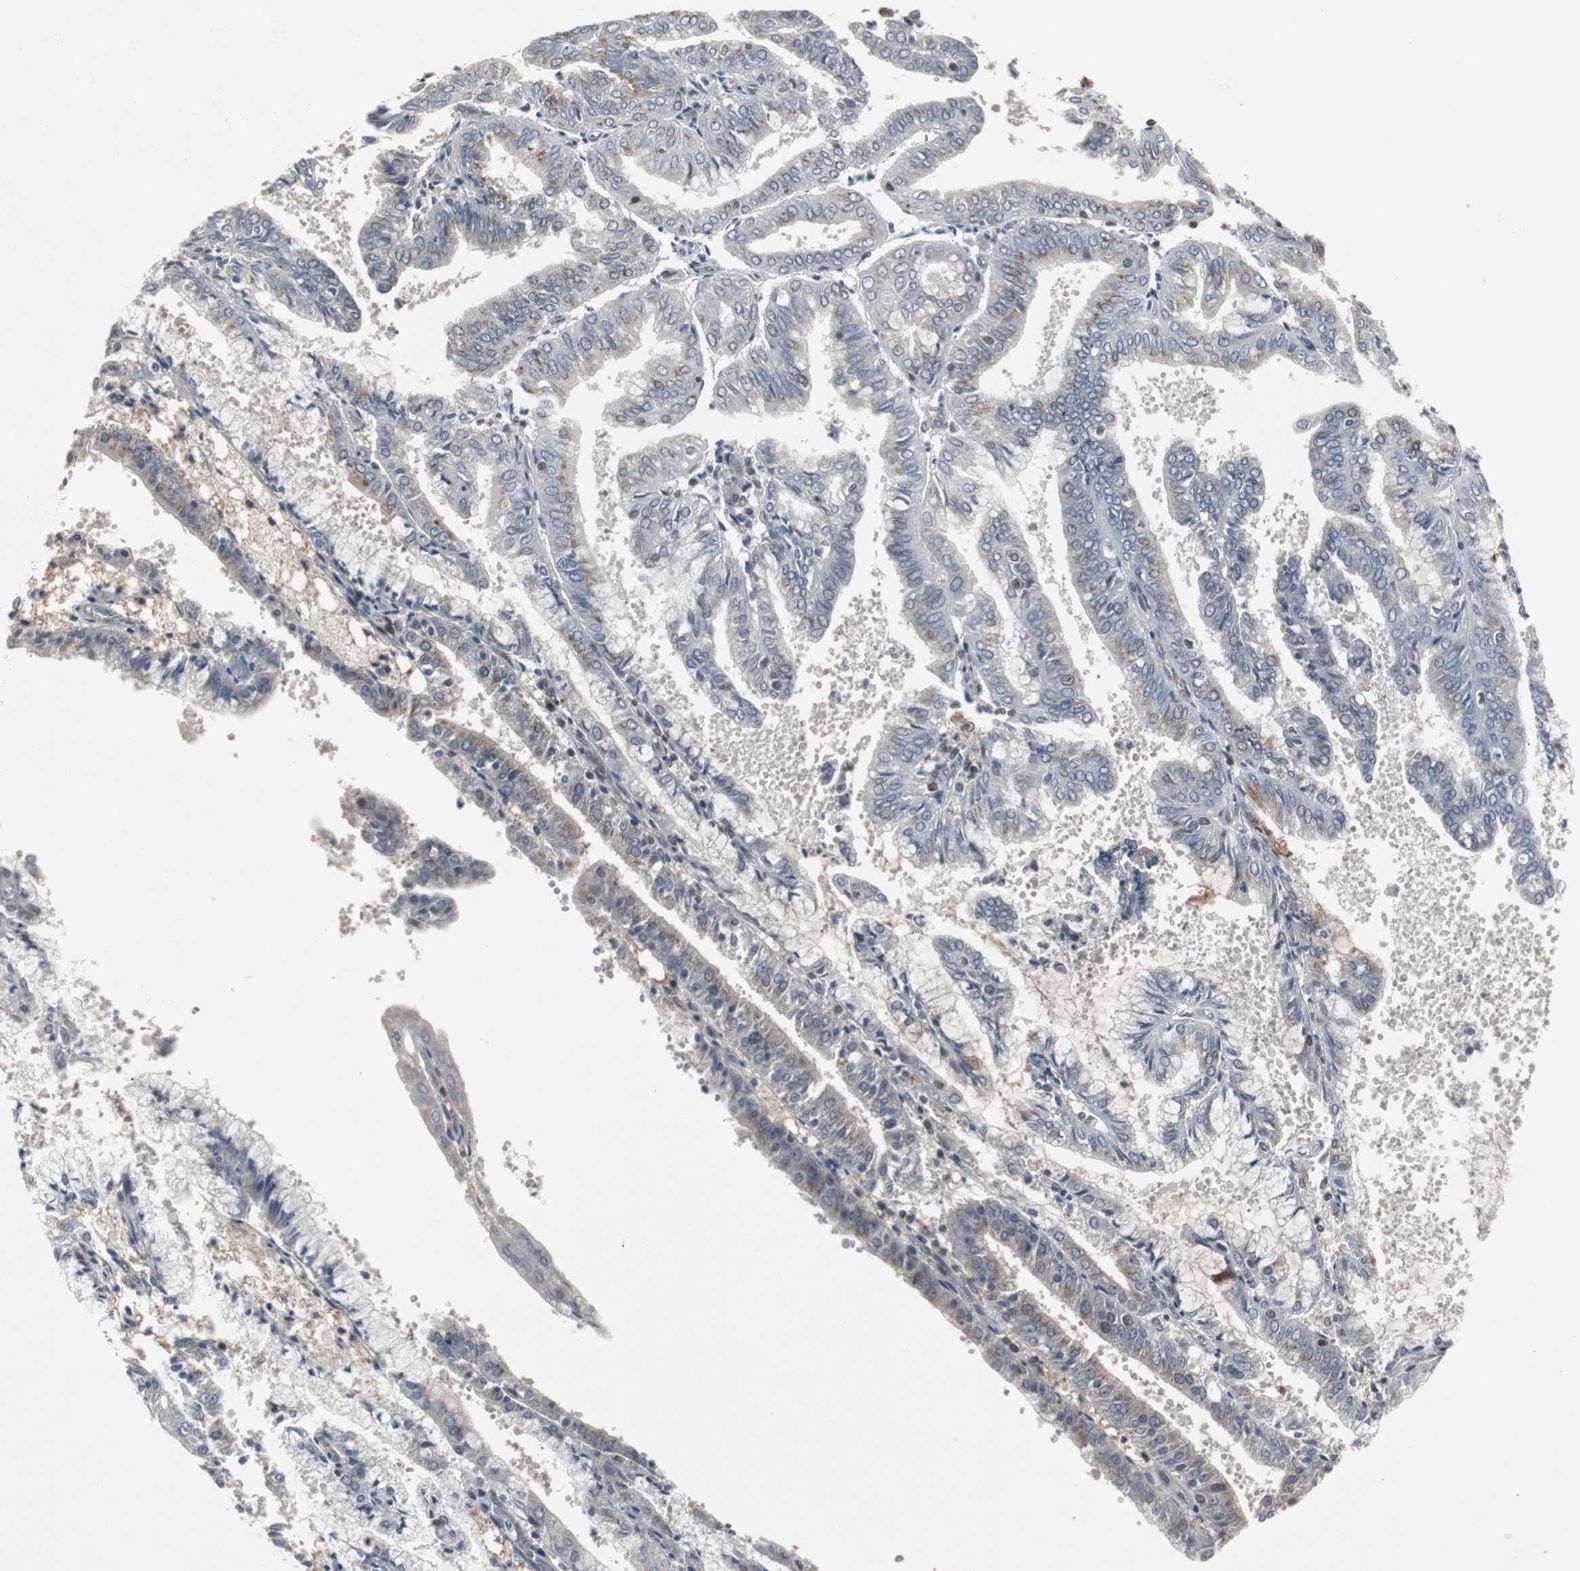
{"staining": {"intensity": "moderate", "quantity": "25%-75%", "location": "cytoplasmic/membranous"}, "tissue": "endometrial cancer", "cell_type": "Tumor cells", "image_type": "cancer", "snomed": [{"axis": "morphology", "description": "Adenocarcinoma, NOS"}, {"axis": "topography", "description": "Endometrium"}], "caption": "Protein analysis of endometrial cancer tissue shows moderate cytoplasmic/membranous positivity in about 25%-75% of tumor cells.", "gene": "ZNF396", "patient": {"sex": "female", "age": 63}}